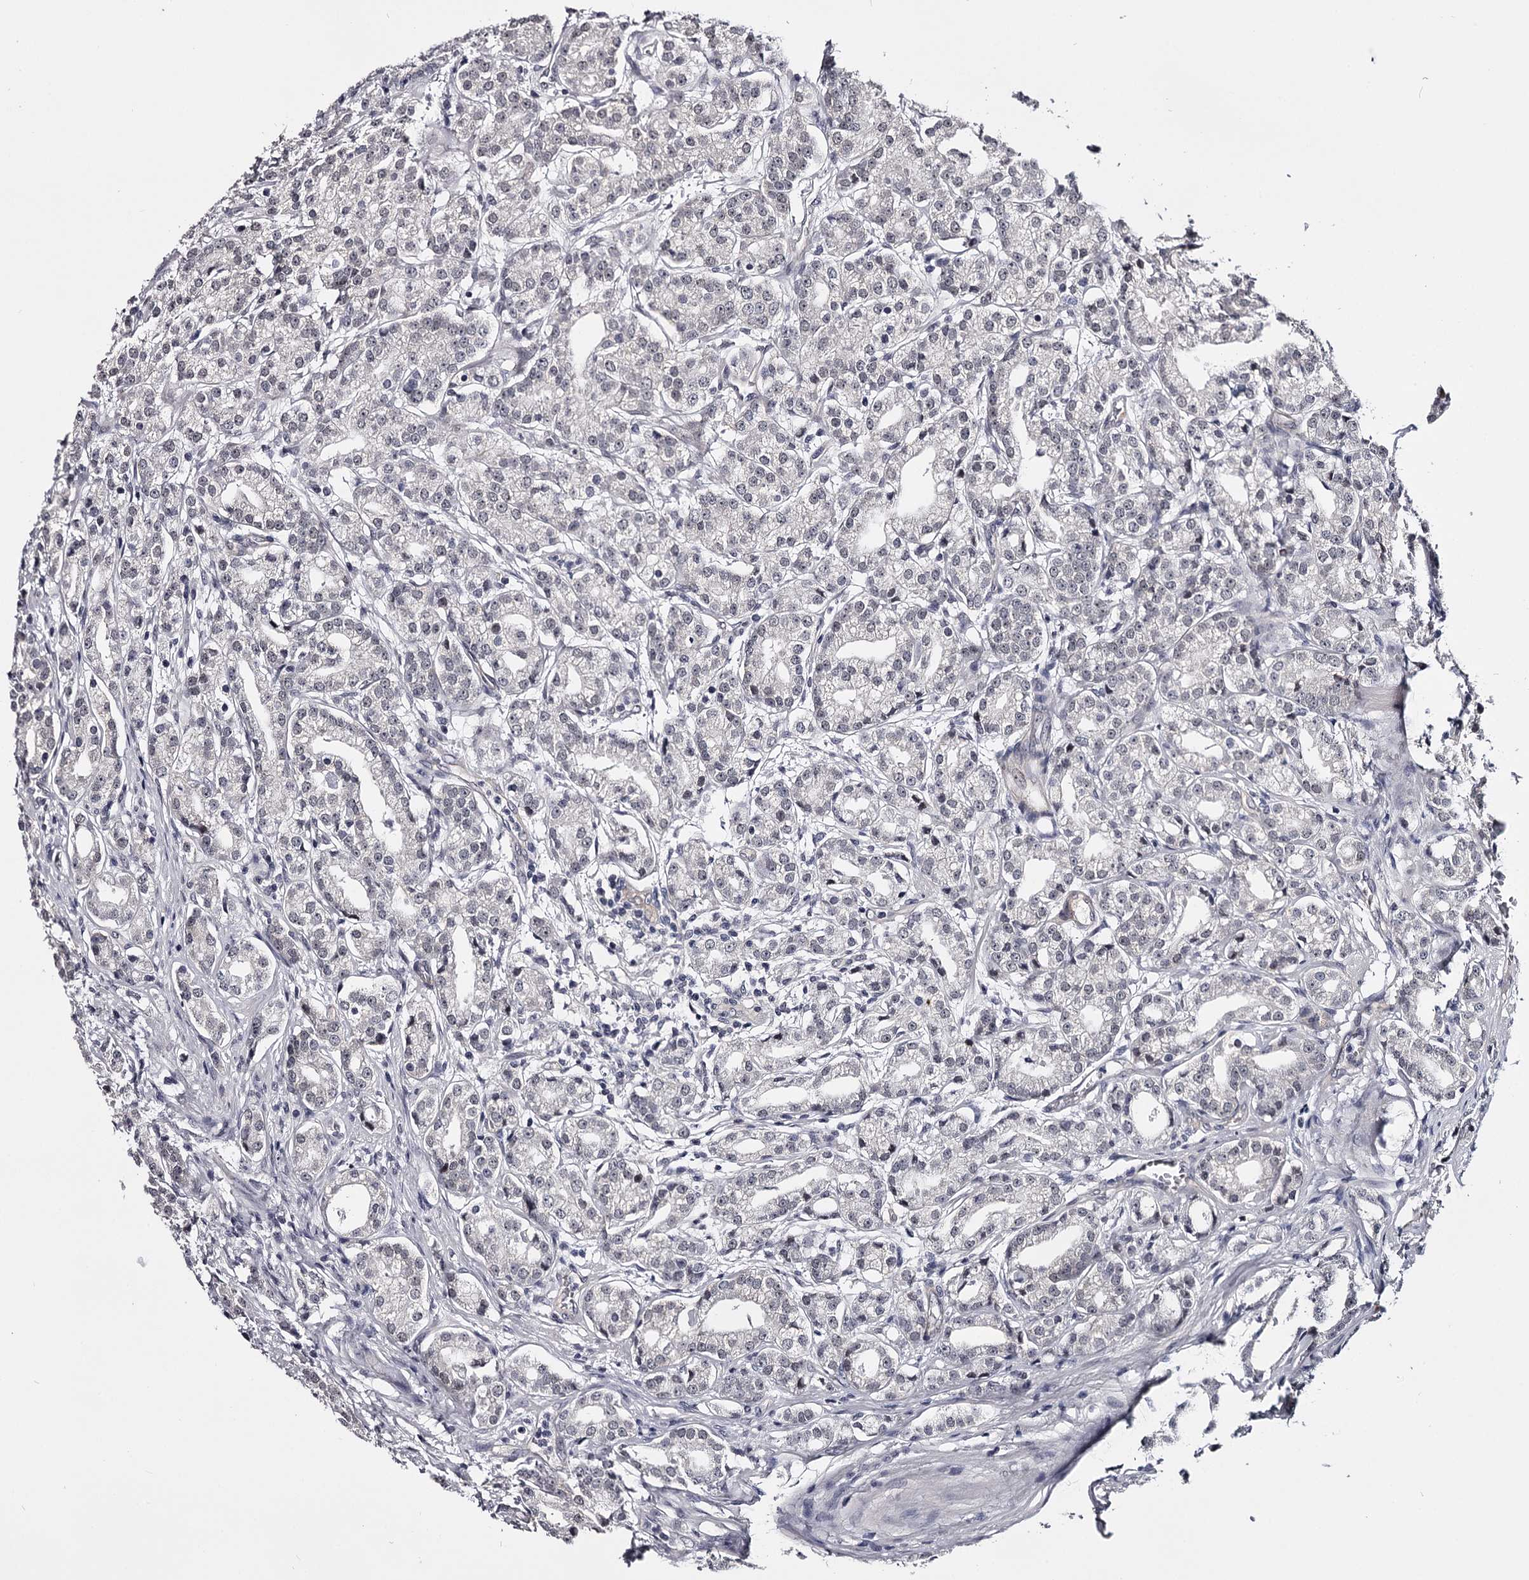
{"staining": {"intensity": "negative", "quantity": "none", "location": "none"}, "tissue": "prostate cancer", "cell_type": "Tumor cells", "image_type": "cancer", "snomed": [{"axis": "morphology", "description": "Adenocarcinoma, High grade"}, {"axis": "topography", "description": "Prostate"}], "caption": "A high-resolution photomicrograph shows IHC staining of prostate cancer, which reveals no significant staining in tumor cells. Brightfield microscopy of immunohistochemistry stained with DAB (3,3'-diaminobenzidine) (brown) and hematoxylin (blue), captured at high magnification.", "gene": "OVOL2", "patient": {"sex": "male", "age": 69}}